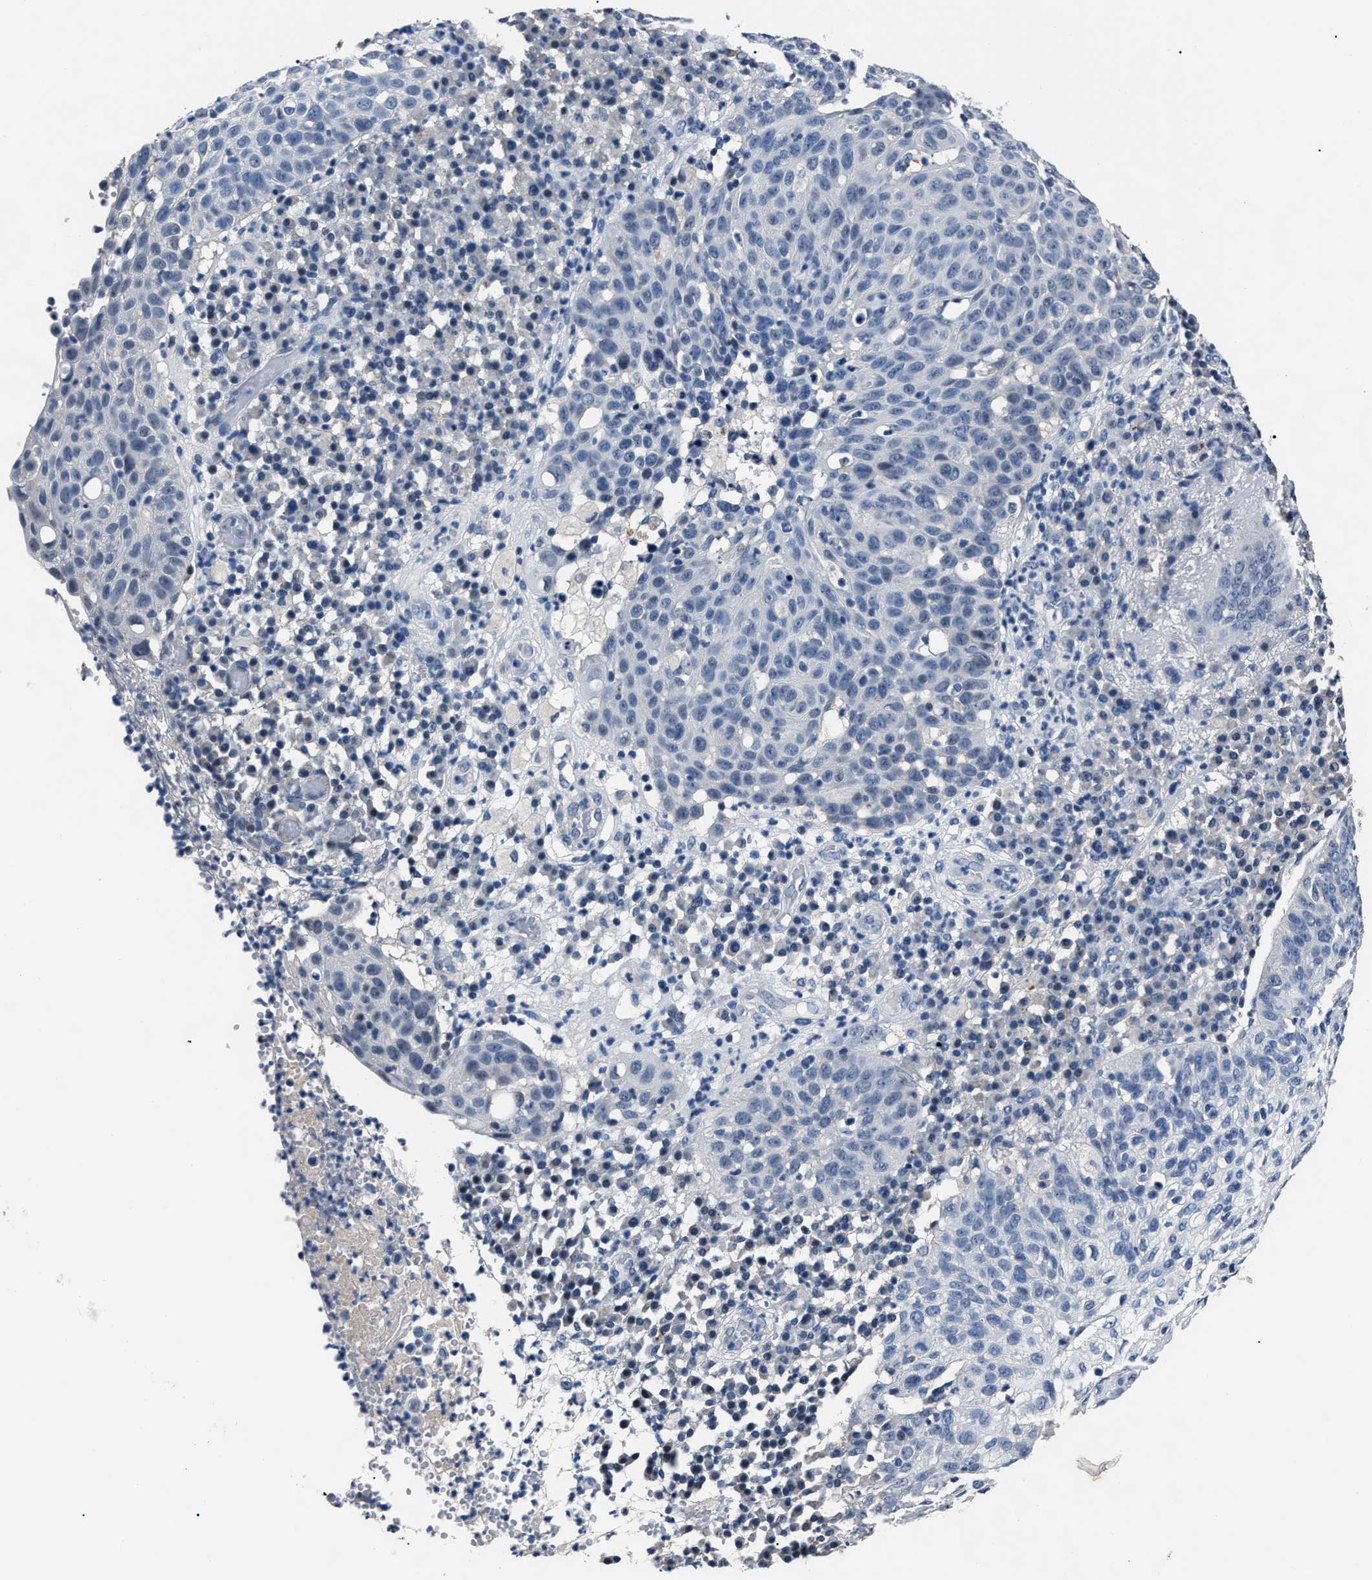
{"staining": {"intensity": "negative", "quantity": "none", "location": "none"}, "tissue": "skin cancer", "cell_type": "Tumor cells", "image_type": "cancer", "snomed": [{"axis": "morphology", "description": "Squamous cell carcinoma in situ, NOS"}, {"axis": "morphology", "description": "Squamous cell carcinoma, NOS"}, {"axis": "topography", "description": "Skin"}], "caption": "Human squamous cell carcinoma in situ (skin) stained for a protein using immunohistochemistry shows no expression in tumor cells.", "gene": "LRWD1", "patient": {"sex": "male", "age": 93}}